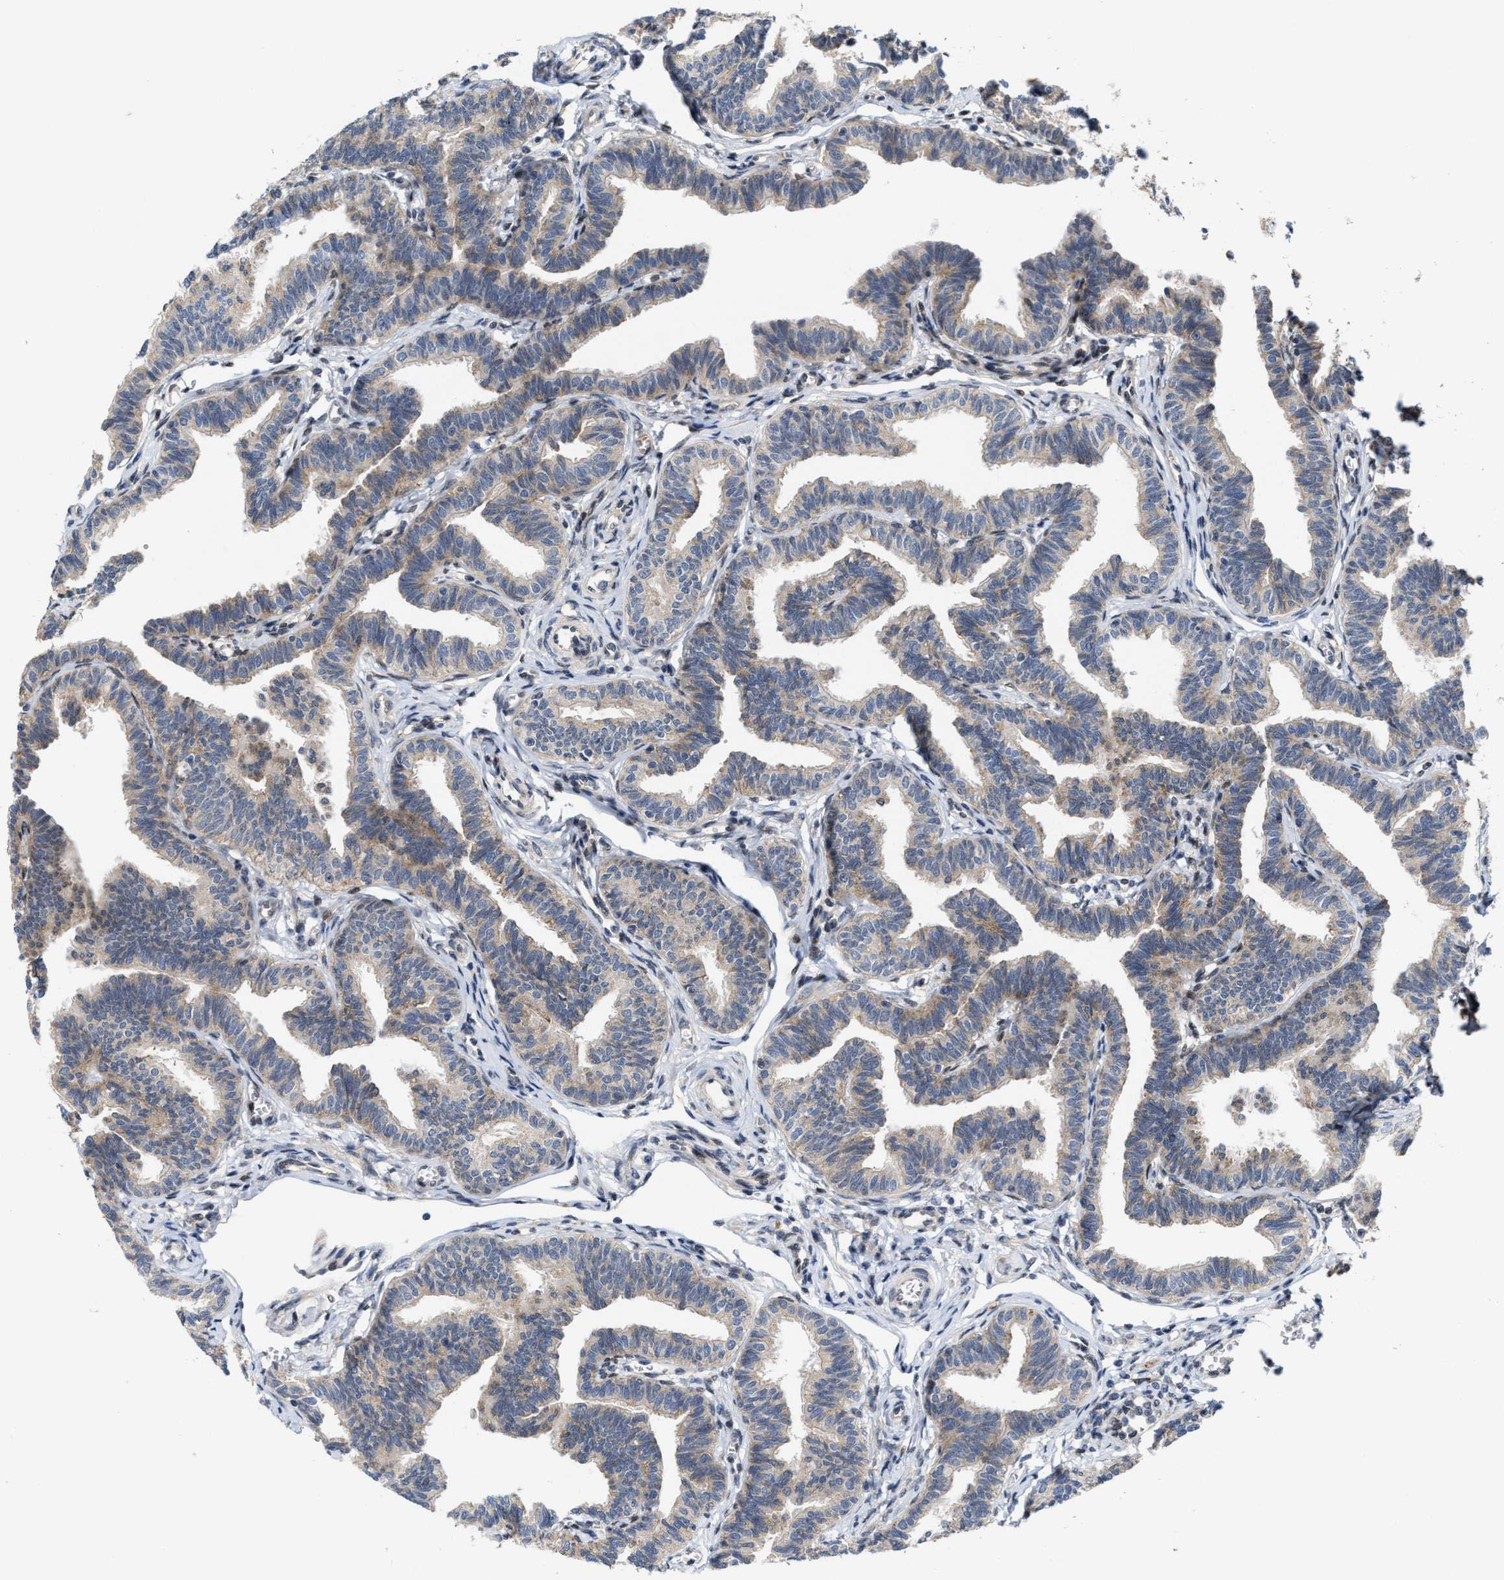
{"staining": {"intensity": "weak", "quantity": "25%-75%", "location": "cytoplasmic/membranous"}, "tissue": "fallopian tube", "cell_type": "Glandular cells", "image_type": "normal", "snomed": [{"axis": "morphology", "description": "Normal tissue, NOS"}, {"axis": "topography", "description": "Fallopian tube"}, {"axis": "topography", "description": "Ovary"}], "caption": "A brown stain labels weak cytoplasmic/membranous positivity of a protein in glandular cells of normal human fallopian tube. The staining was performed using DAB (3,3'-diaminobenzidine) to visualize the protein expression in brown, while the nuclei were stained in blue with hematoxylin (Magnification: 20x).", "gene": "TCF4", "patient": {"sex": "female", "age": 23}}